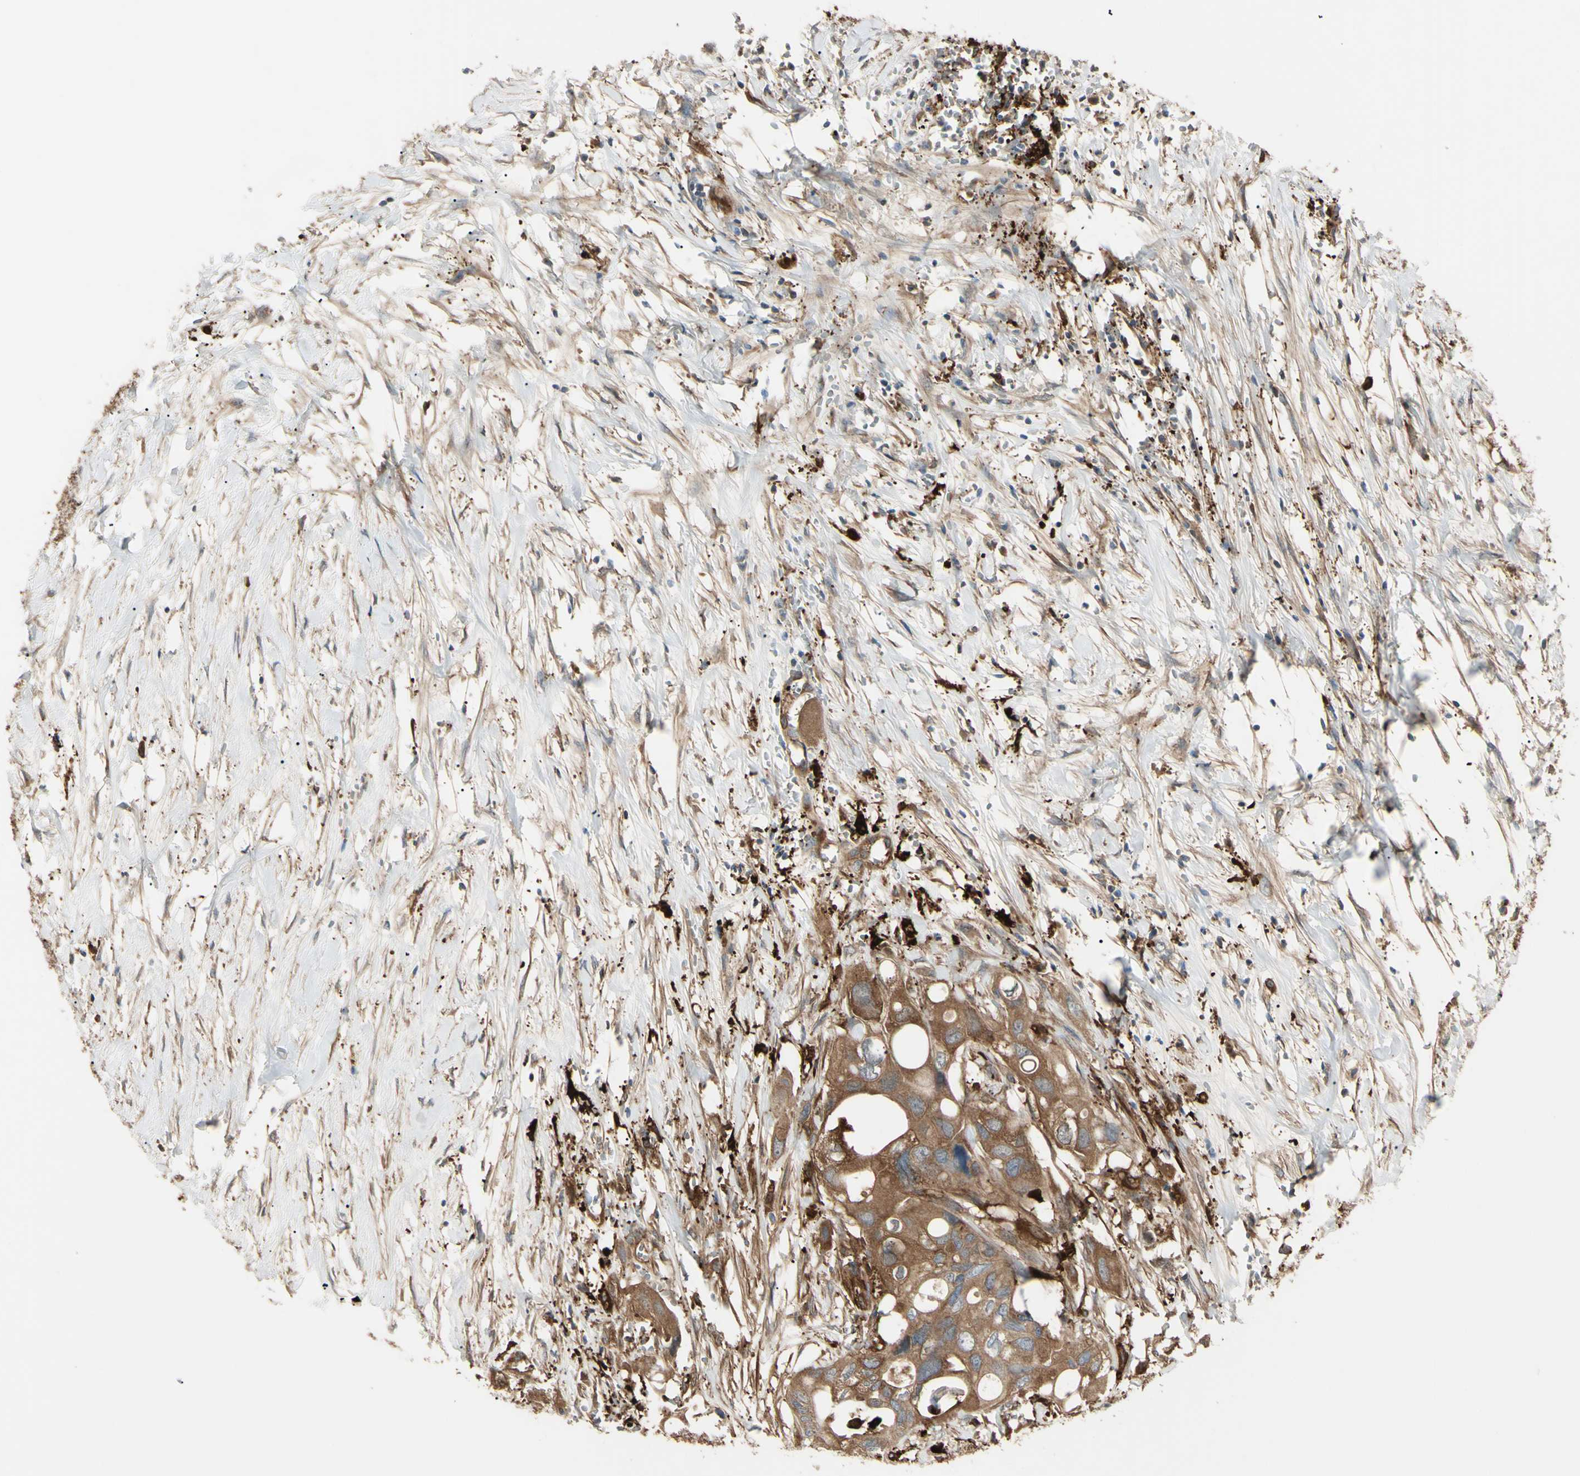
{"staining": {"intensity": "moderate", "quantity": ">75%", "location": "cytoplasmic/membranous"}, "tissue": "colorectal cancer", "cell_type": "Tumor cells", "image_type": "cancer", "snomed": [{"axis": "morphology", "description": "Adenocarcinoma, NOS"}, {"axis": "topography", "description": "Colon"}], "caption": "This histopathology image exhibits immunohistochemistry (IHC) staining of adenocarcinoma (colorectal), with medium moderate cytoplasmic/membranous staining in about >75% of tumor cells.", "gene": "PTPN12", "patient": {"sex": "female", "age": 57}}